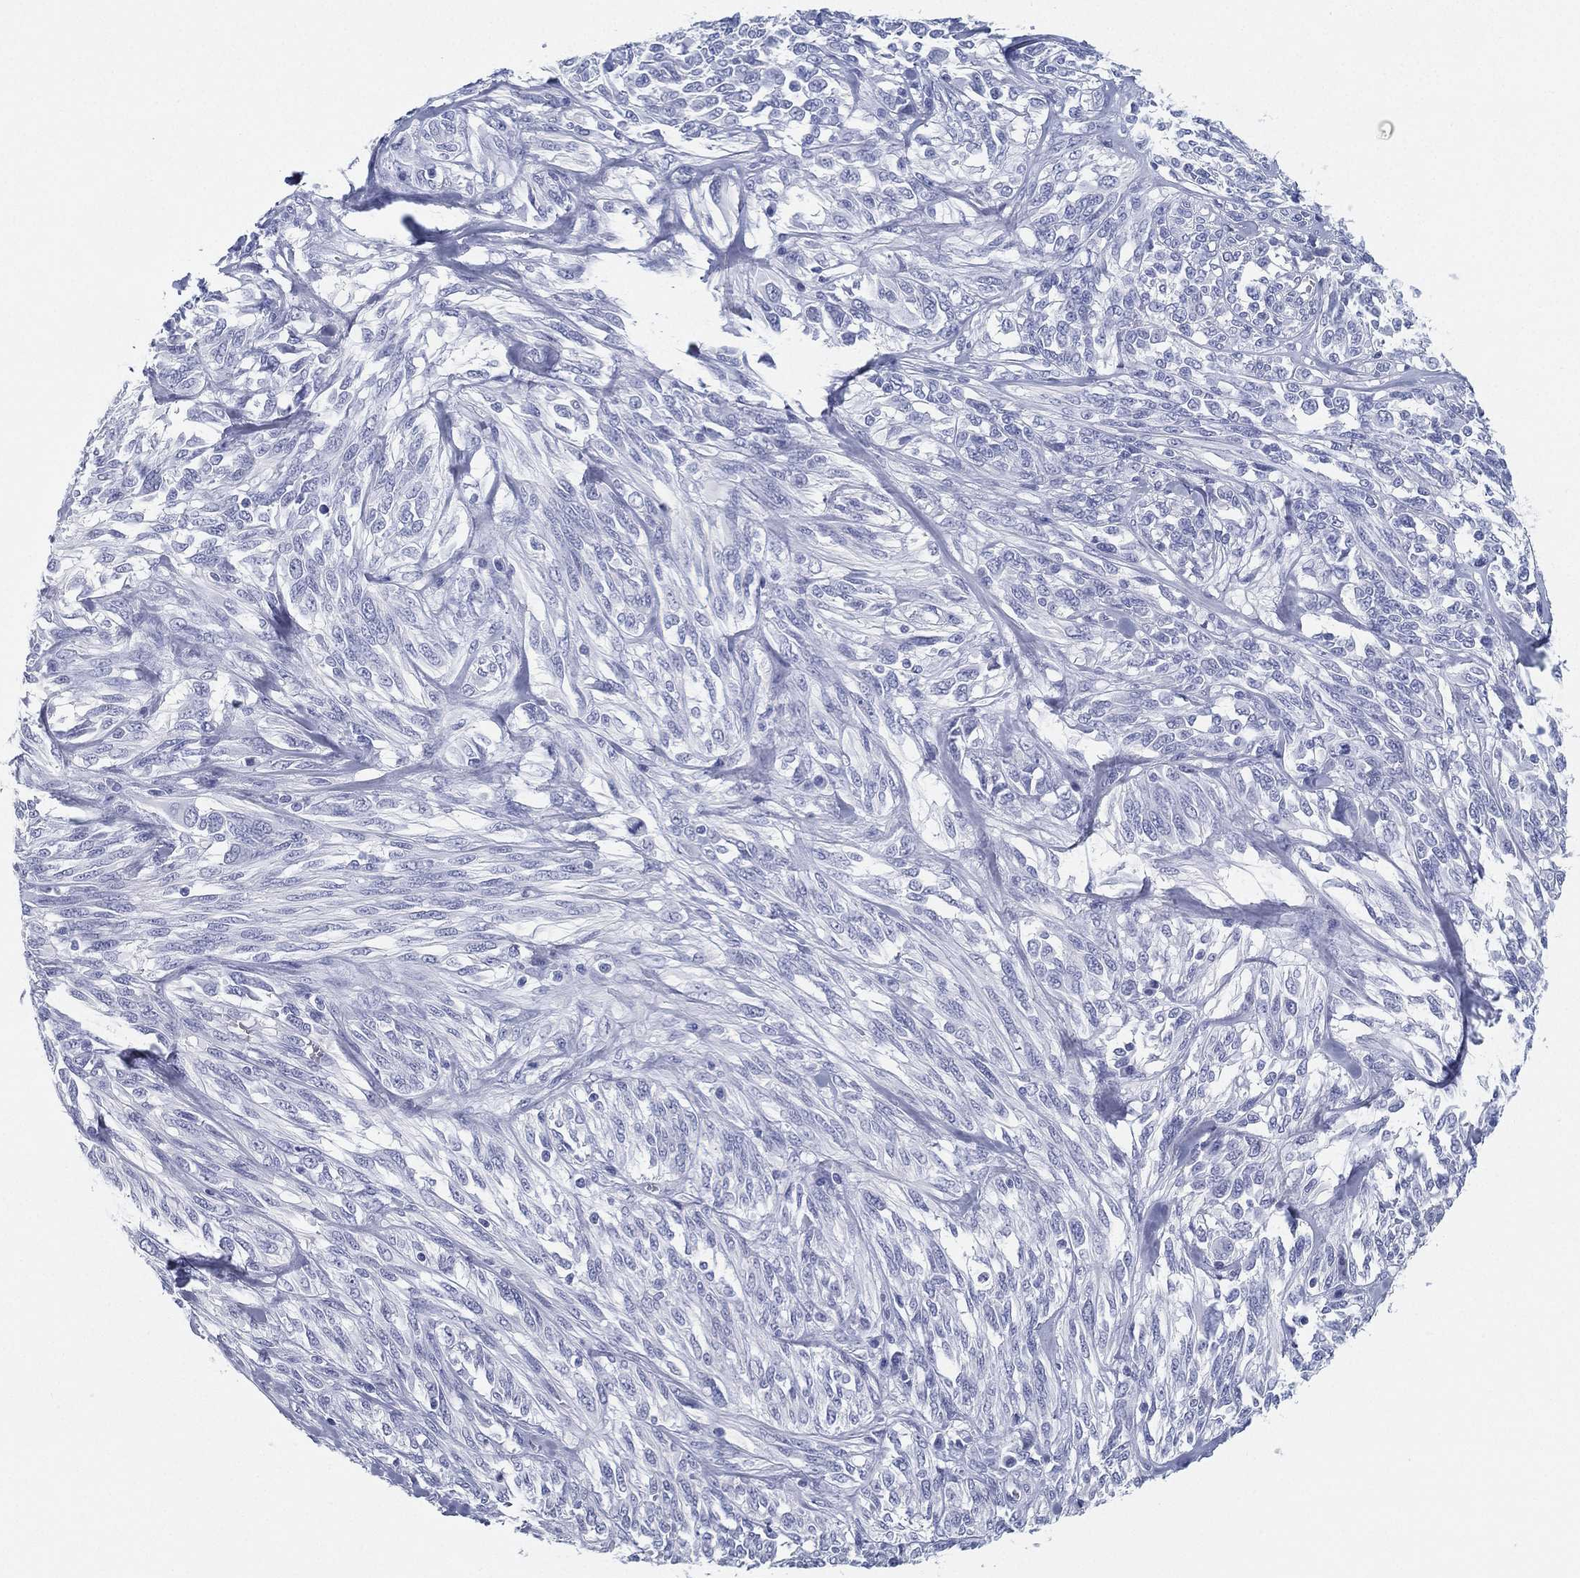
{"staining": {"intensity": "negative", "quantity": "none", "location": "none"}, "tissue": "melanoma", "cell_type": "Tumor cells", "image_type": "cancer", "snomed": [{"axis": "morphology", "description": "Malignant melanoma, NOS"}, {"axis": "topography", "description": "Skin"}], "caption": "Immunohistochemical staining of malignant melanoma exhibits no significant positivity in tumor cells. (IHC, brightfield microscopy, high magnification).", "gene": "ATP1B2", "patient": {"sex": "female", "age": 91}}